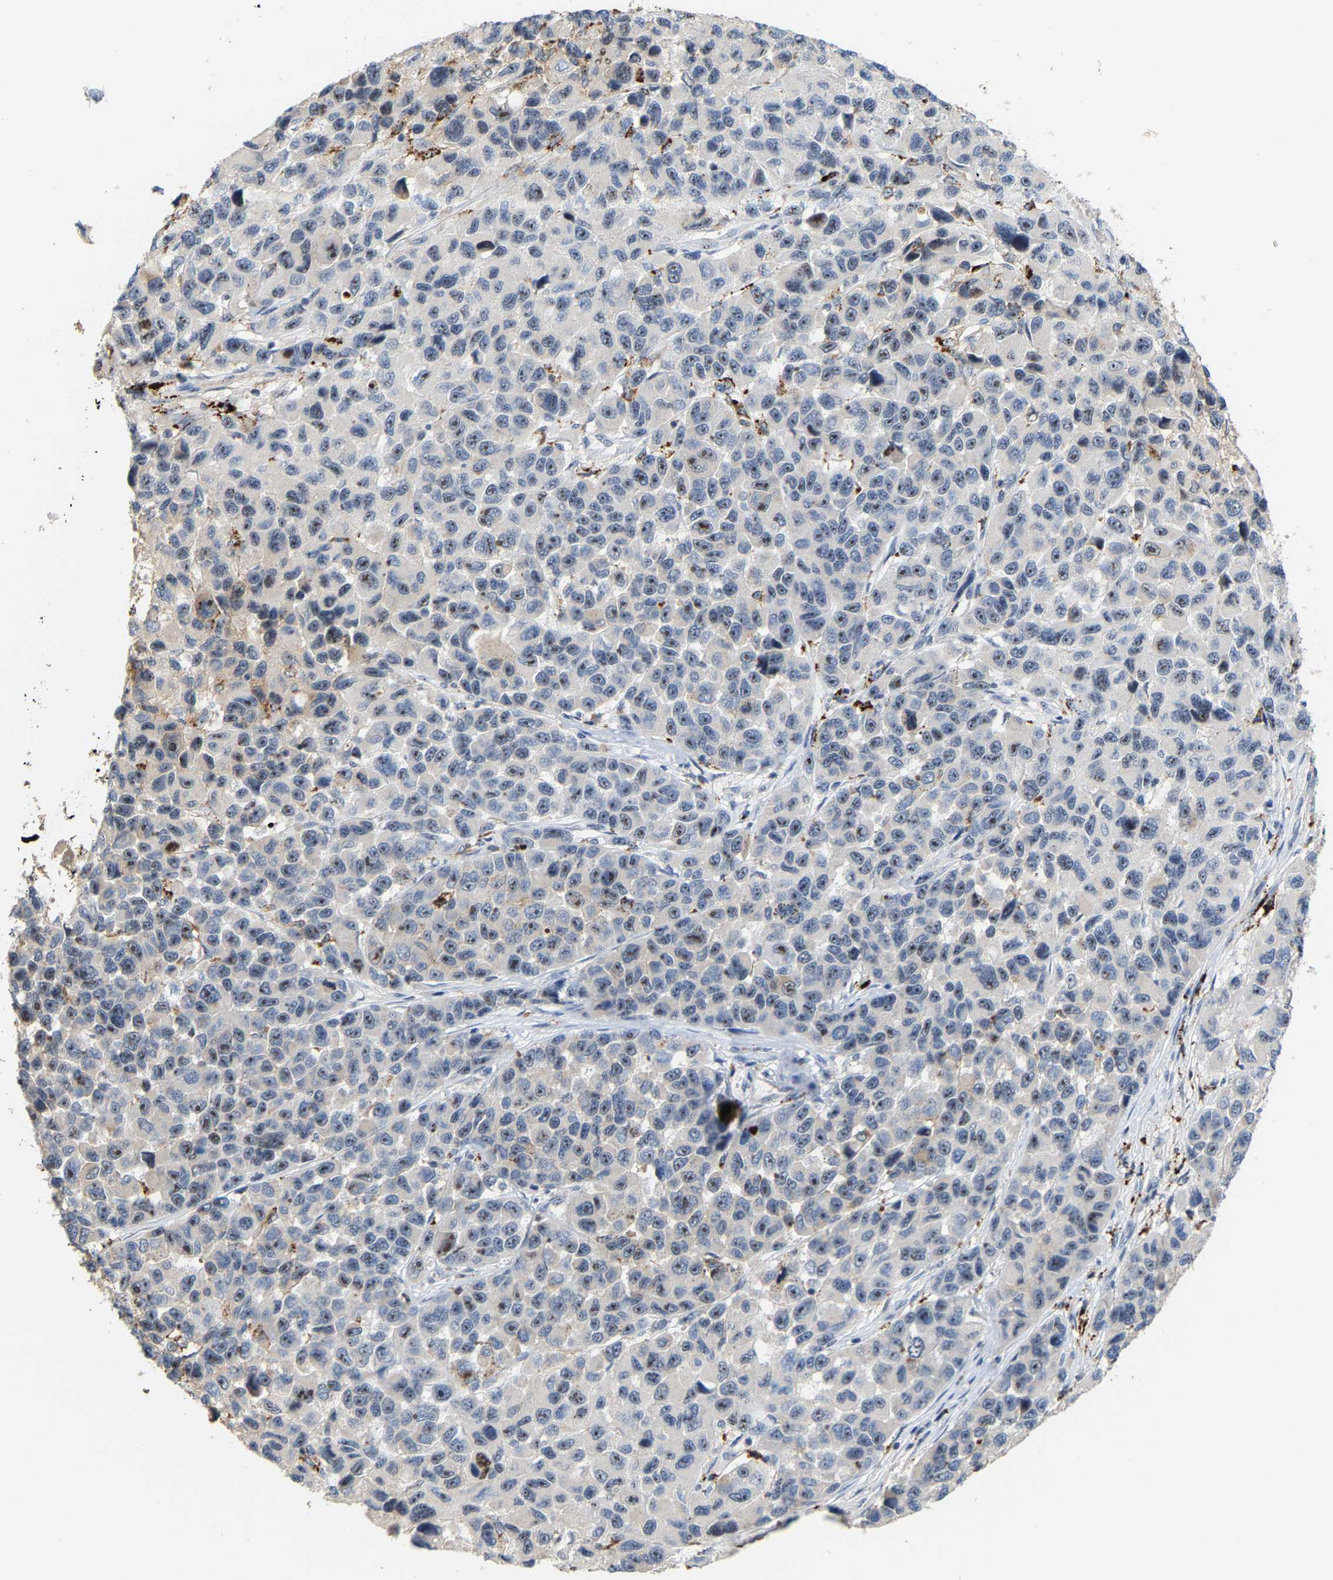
{"staining": {"intensity": "weak", "quantity": "25%-75%", "location": "nuclear"}, "tissue": "melanoma", "cell_type": "Tumor cells", "image_type": "cancer", "snomed": [{"axis": "morphology", "description": "Malignant melanoma, NOS"}, {"axis": "topography", "description": "Skin"}], "caption": "A micrograph showing weak nuclear expression in about 25%-75% of tumor cells in melanoma, as visualized by brown immunohistochemical staining.", "gene": "NOP58", "patient": {"sex": "male", "age": 53}}